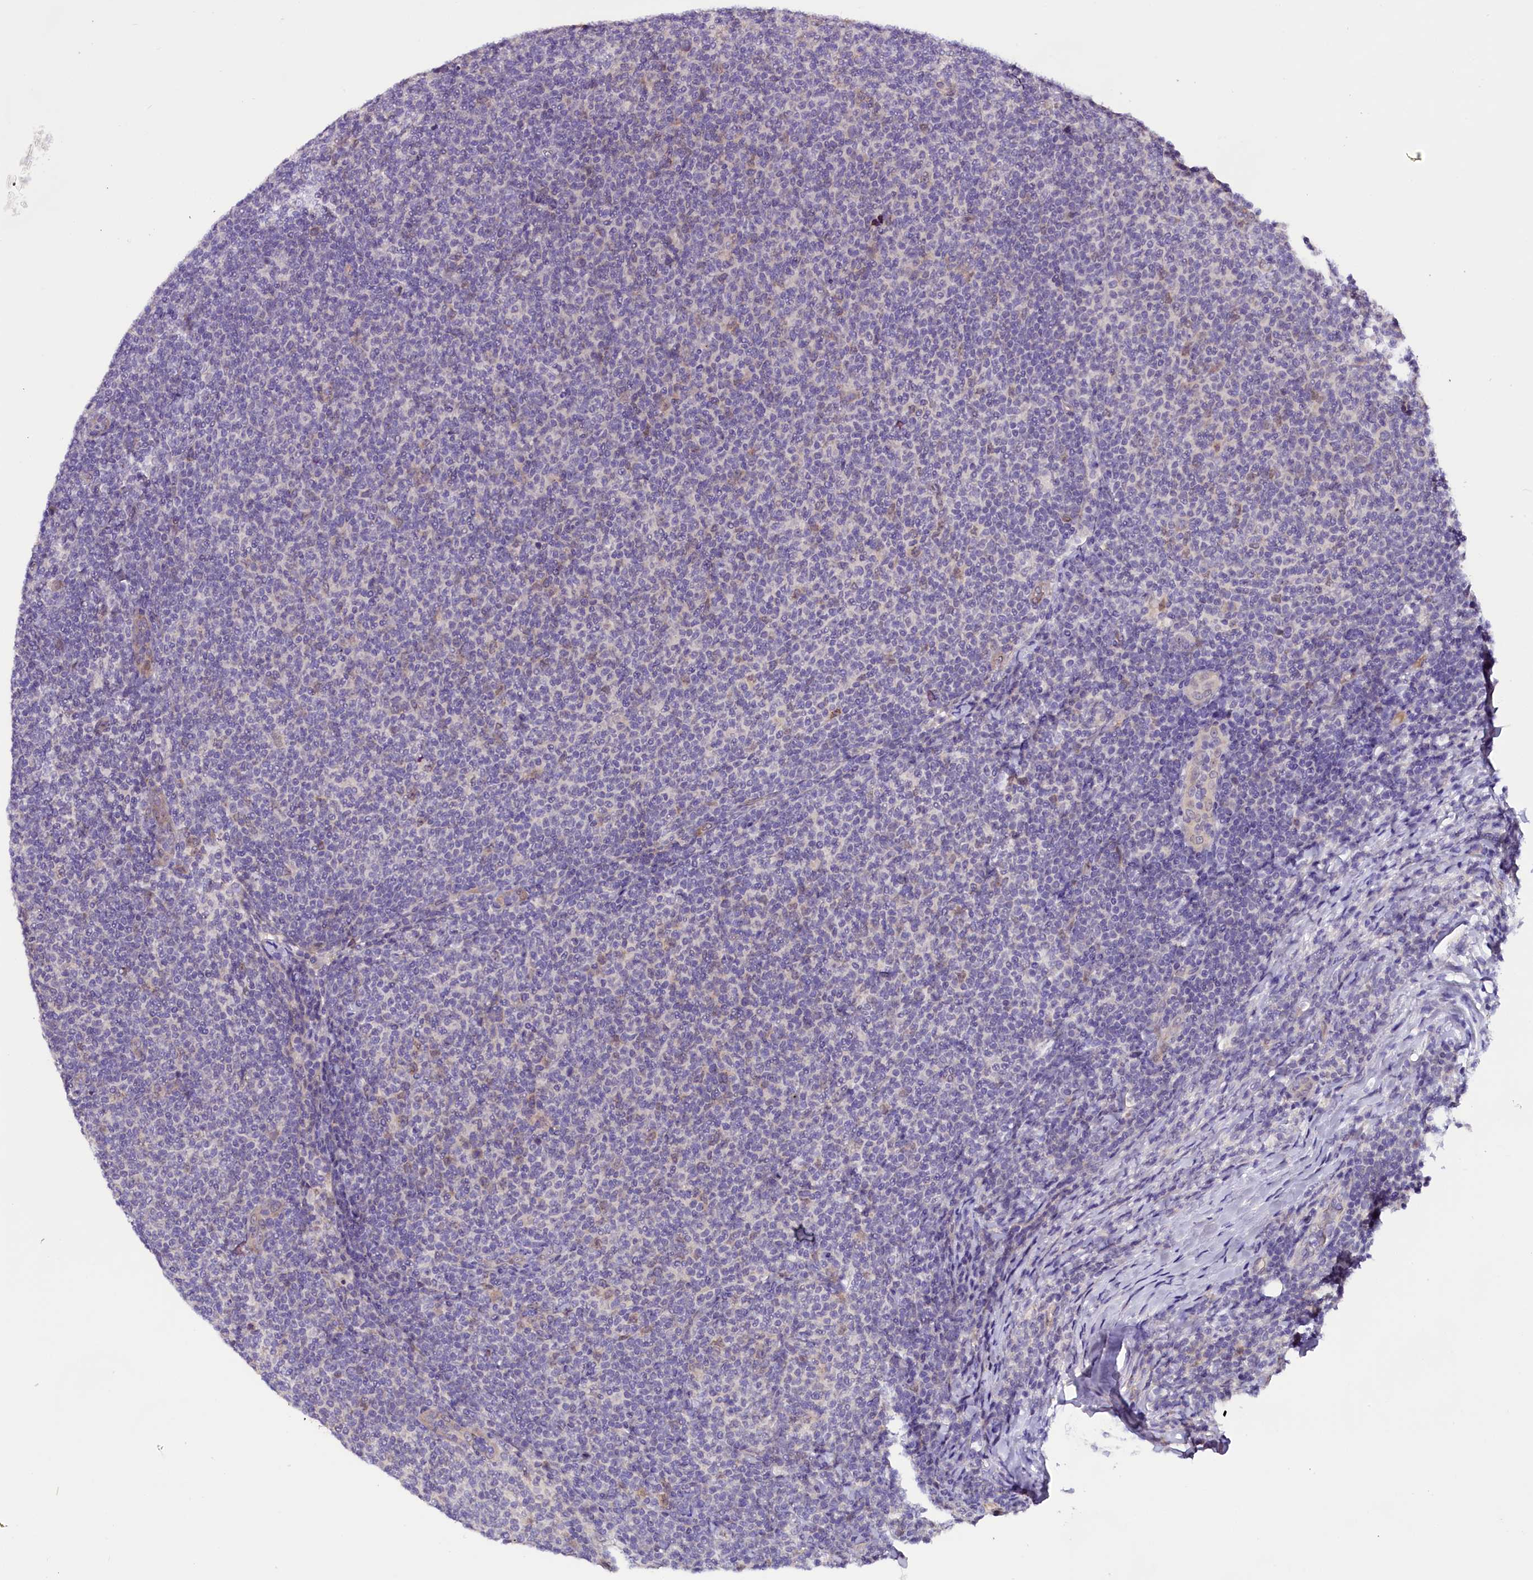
{"staining": {"intensity": "negative", "quantity": "none", "location": "none"}, "tissue": "lymphoma", "cell_type": "Tumor cells", "image_type": "cancer", "snomed": [{"axis": "morphology", "description": "Malignant lymphoma, non-Hodgkin's type, Low grade"}, {"axis": "topography", "description": "Lymph node"}], "caption": "An image of lymphoma stained for a protein exhibits no brown staining in tumor cells.", "gene": "C9orf40", "patient": {"sex": "male", "age": 66}}